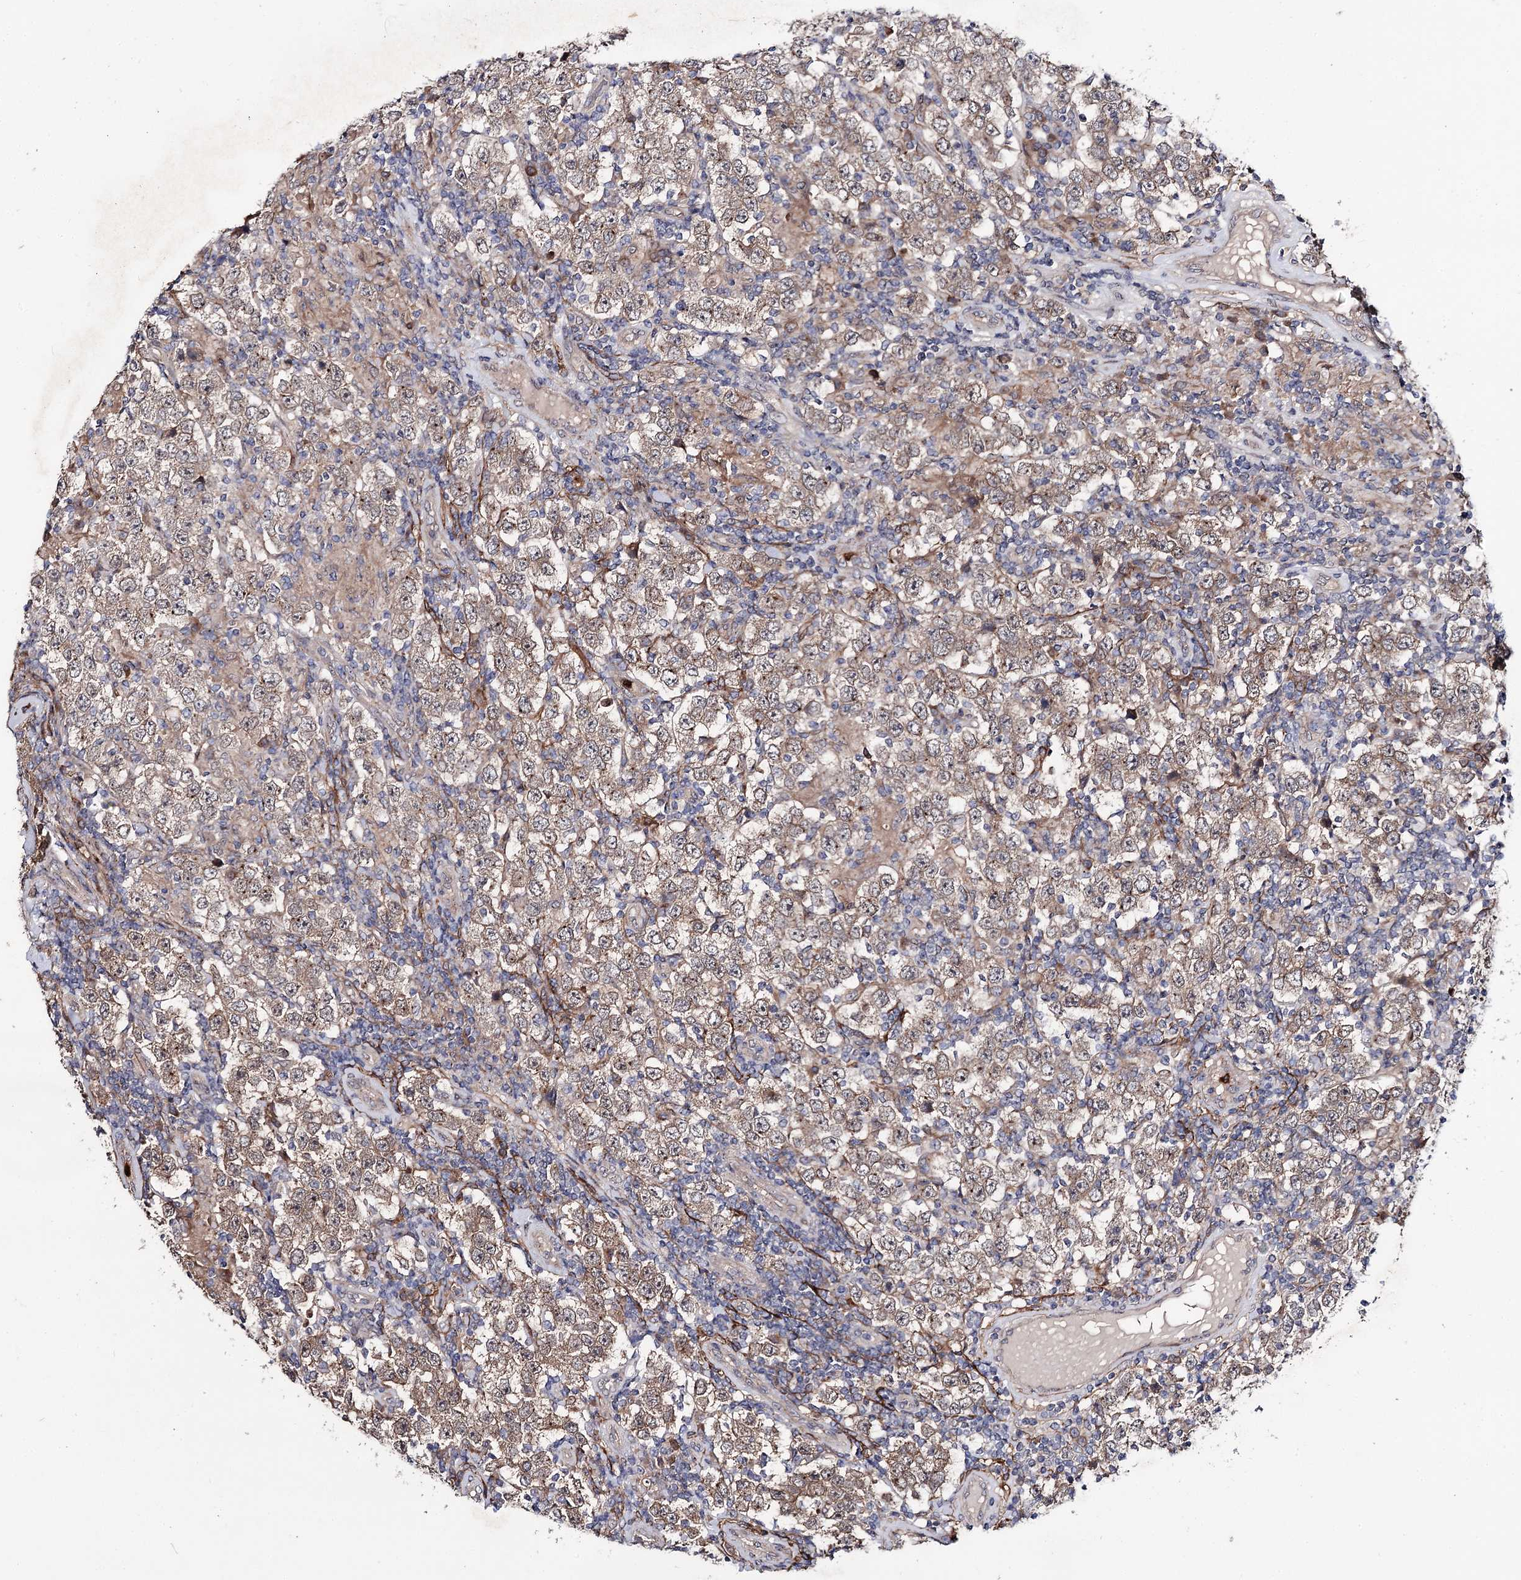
{"staining": {"intensity": "weak", "quantity": ">75%", "location": "cytoplasmic/membranous"}, "tissue": "testis cancer", "cell_type": "Tumor cells", "image_type": "cancer", "snomed": [{"axis": "morphology", "description": "Normal tissue, NOS"}, {"axis": "morphology", "description": "Urothelial carcinoma, High grade"}, {"axis": "morphology", "description": "Seminoma, NOS"}, {"axis": "morphology", "description": "Carcinoma, Embryonal, NOS"}, {"axis": "topography", "description": "Urinary bladder"}, {"axis": "topography", "description": "Testis"}], "caption": "Testis seminoma stained with IHC demonstrates weak cytoplasmic/membranous positivity in about >75% of tumor cells.", "gene": "MINDY3", "patient": {"sex": "male", "age": 41}}